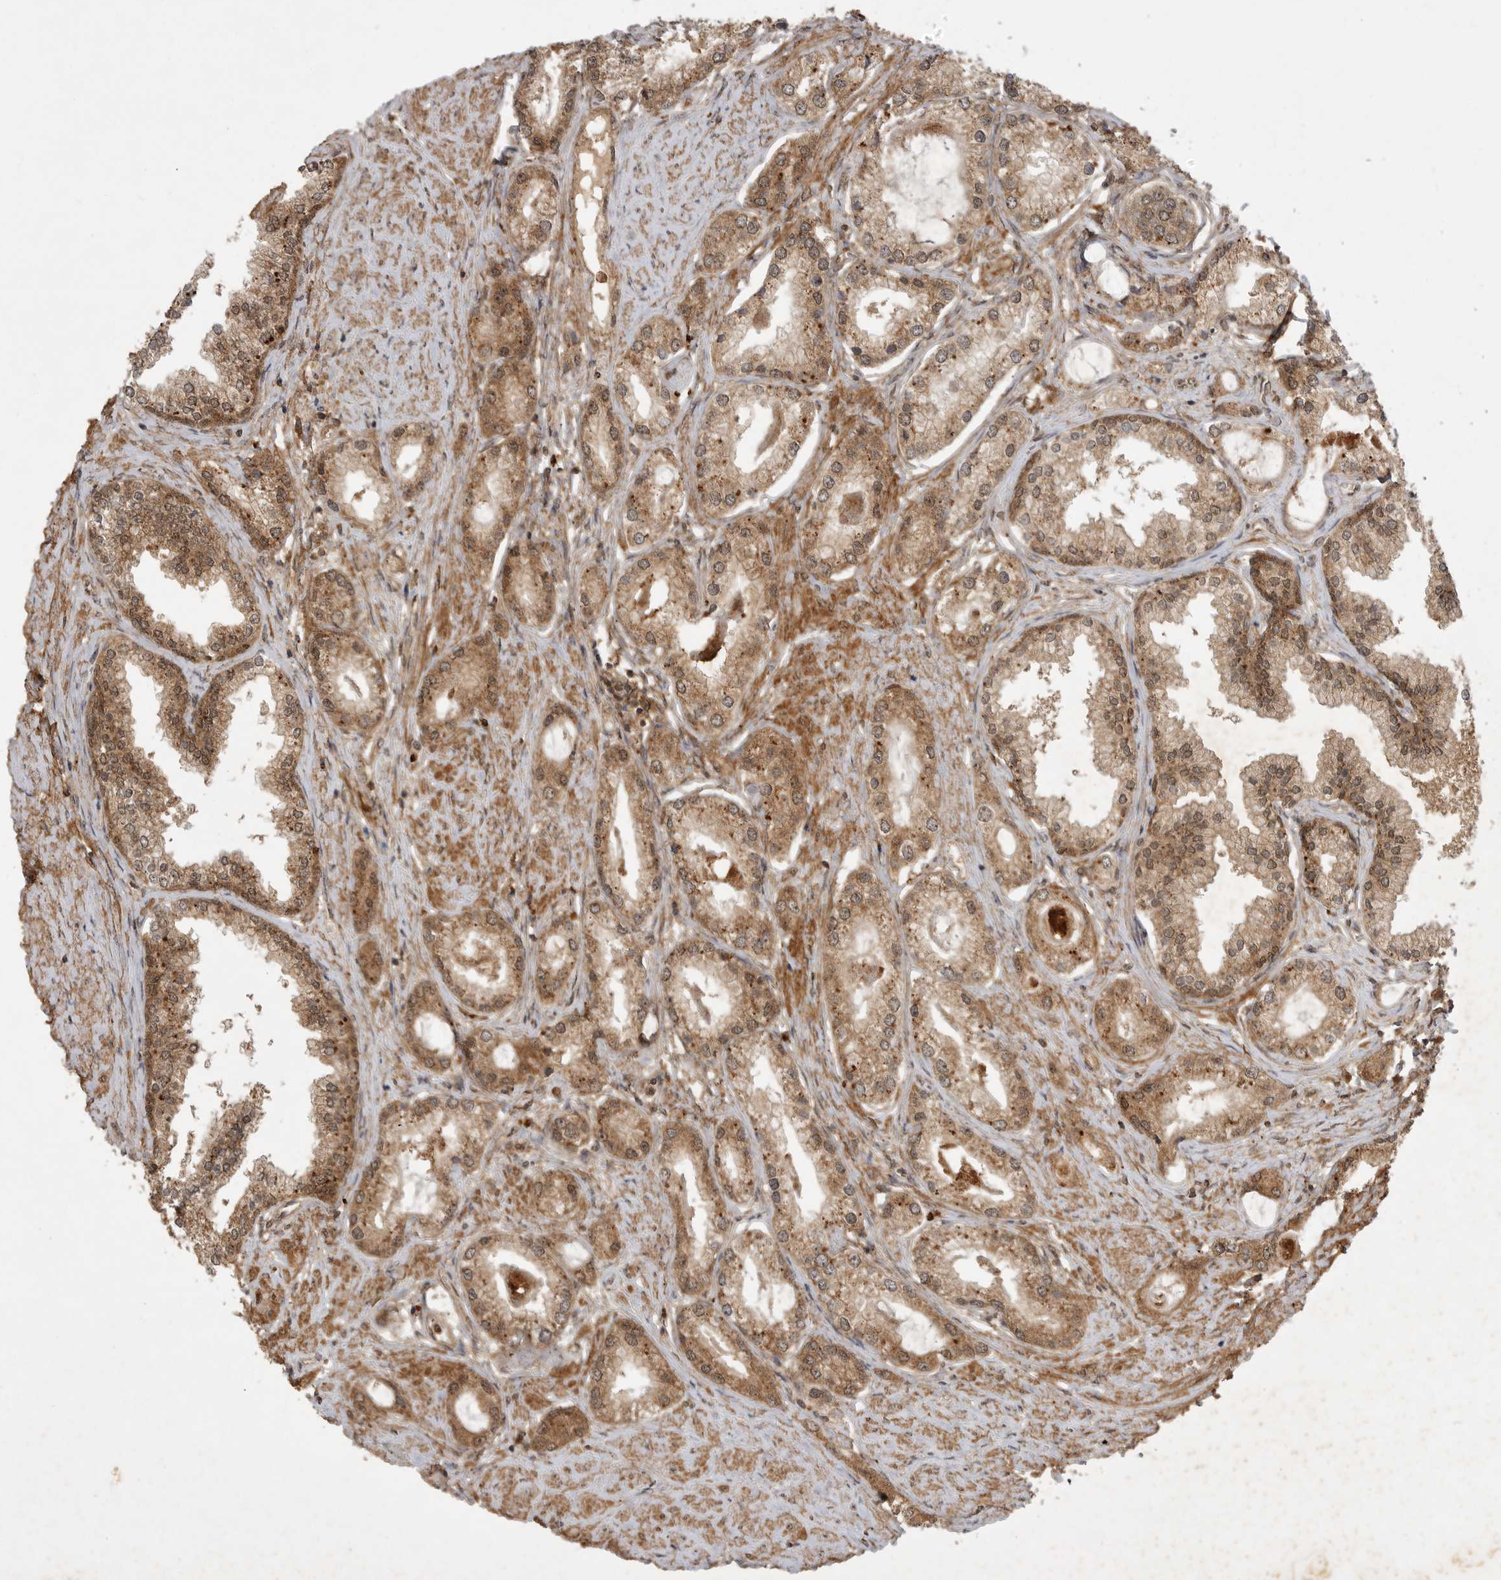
{"staining": {"intensity": "moderate", "quantity": ">75%", "location": "cytoplasmic/membranous,nuclear"}, "tissue": "prostate cancer", "cell_type": "Tumor cells", "image_type": "cancer", "snomed": [{"axis": "morphology", "description": "Adenocarcinoma, Low grade"}, {"axis": "topography", "description": "Prostate"}], "caption": "About >75% of tumor cells in human adenocarcinoma (low-grade) (prostate) demonstrate moderate cytoplasmic/membranous and nuclear protein staining as visualized by brown immunohistochemical staining.", "gene": "ICOSLG", "patient": {"sex": "male", "age": 62}}